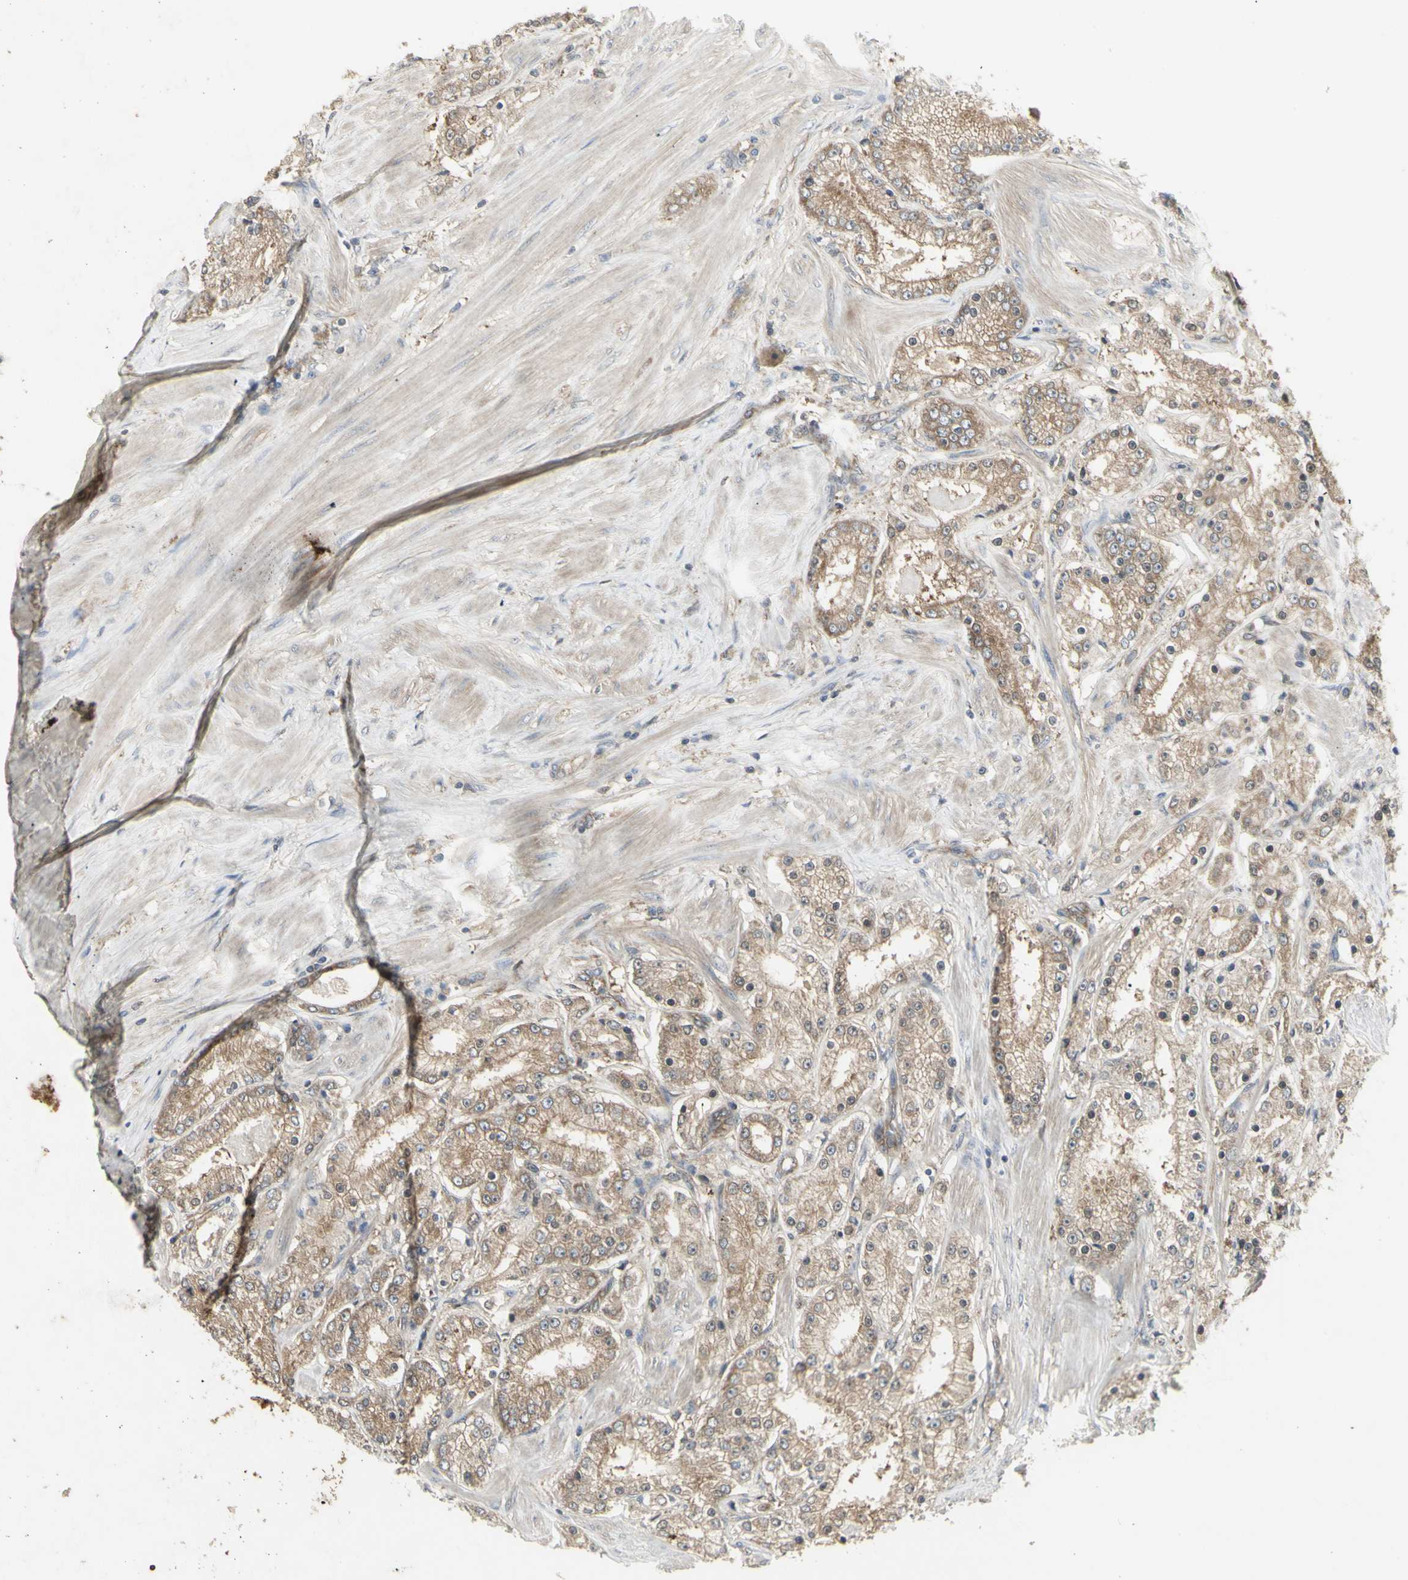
{"staining": {"intensity": "moderate", "quantity": ">75%", "location": "cytoplasmic/membranous"}, "tissue": "prostate cancer", "cell_type": "Tumor cells", "image_type": "cancer", "snomed": [{"axis": "morphology", "description": "Adenocarcinoma, Low grade"}, {"axis": "topography", "description": "Prostate"}], "caption": "Immunohistochemistry of prostate low-grade adenocarcinoma reveals medium levels of moderate cytoplasmic/membranous positivity in approximately >75% of tumor cells. Nuclei are stained in blue.", "gene": "CHURC1-FNTB", "patient": {"sex": "male", "age": 63}}